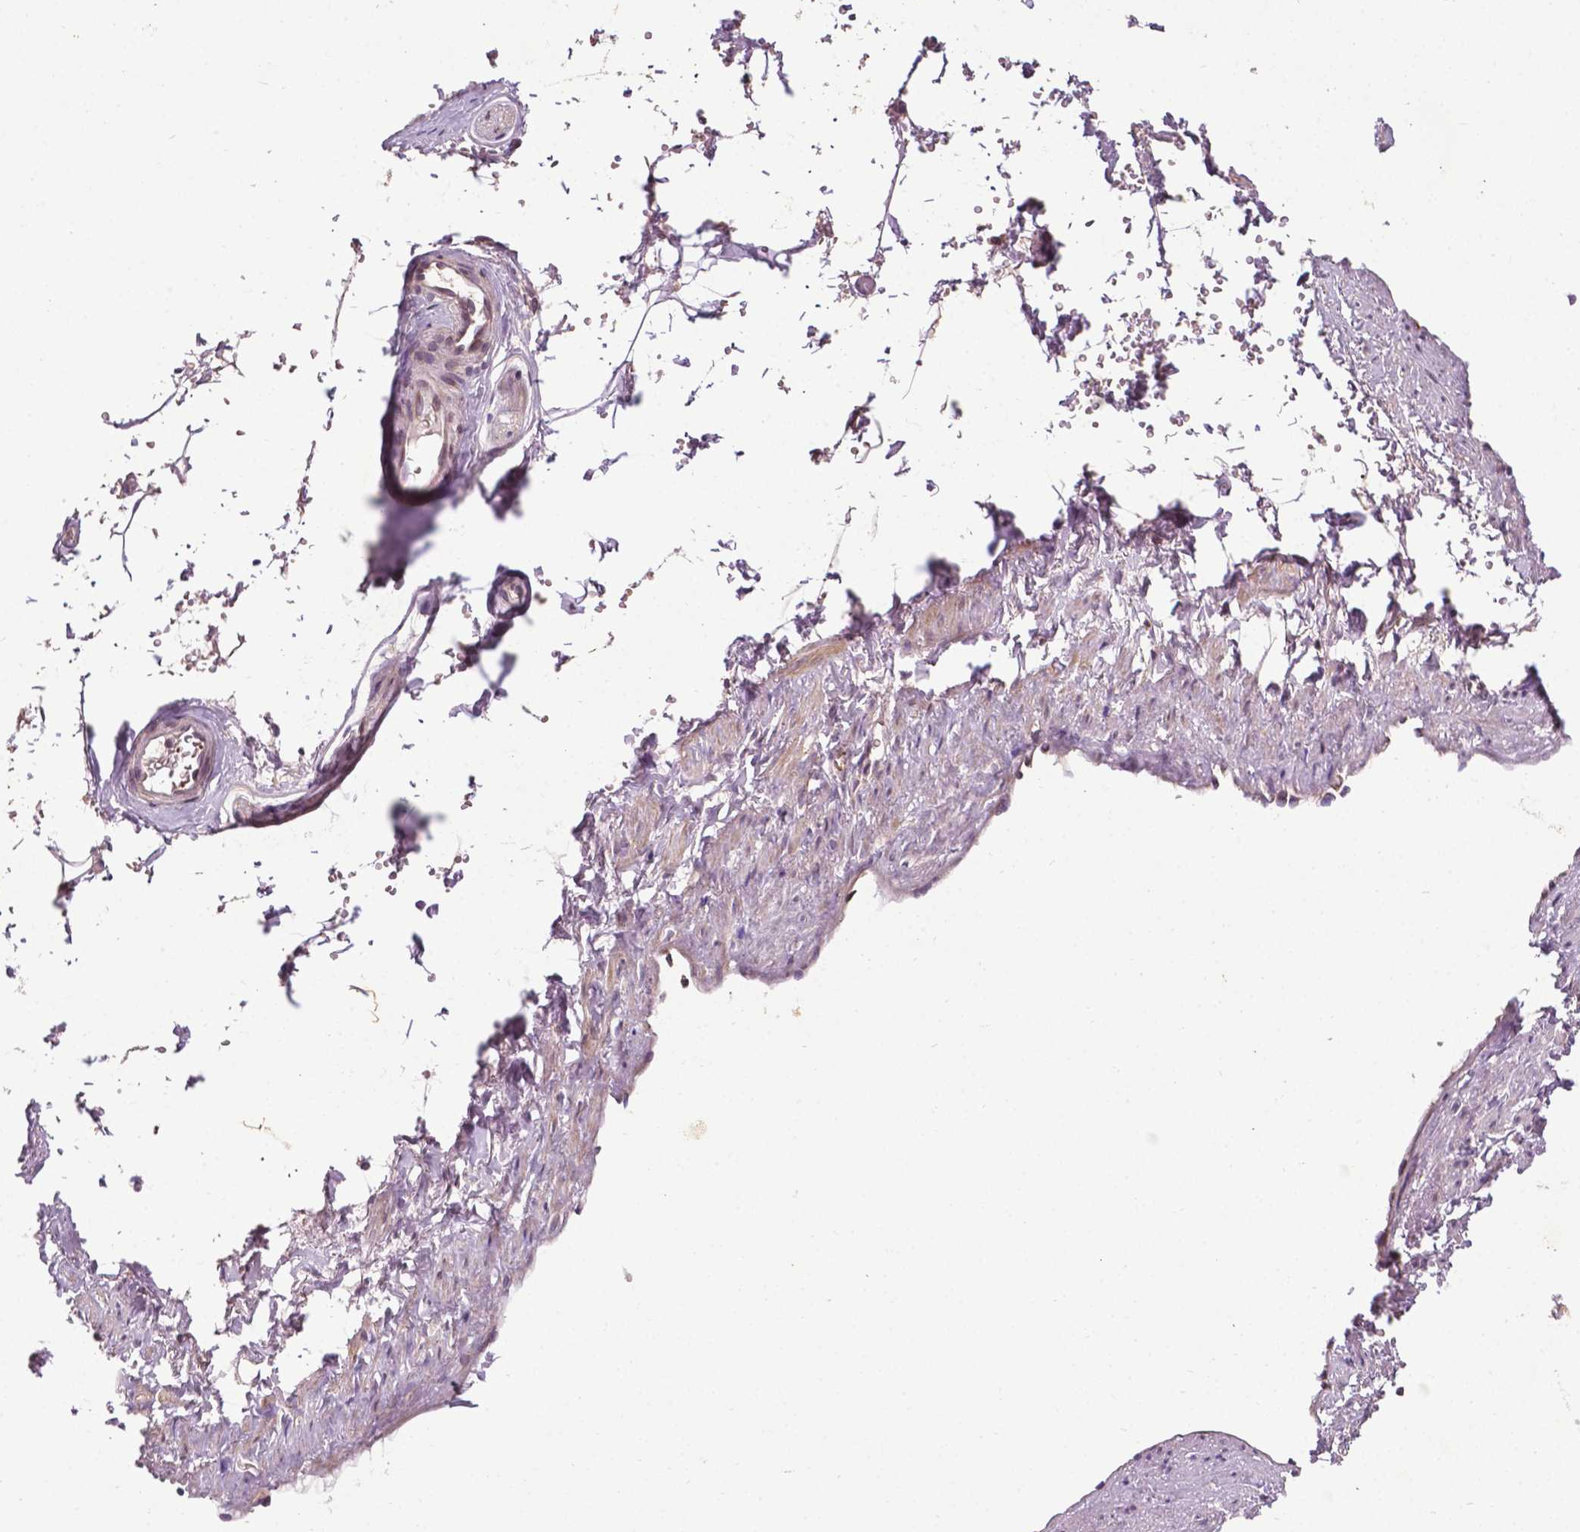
{"staining": {"intensity": "moderate", "quantity": "<25%", "location": "nuclear"}, "tissue": "adipose tissue", "cell_type": "Adipocytes", "image_type": "normal", "snomed": [{"axis": "morphology", "description": "Normal tissue, NOS"}, {"axis": "topography", "description": "Prostate"}, {"axis": "topography", "description": "Peripheral nerve tissue"}], "caption": "Human adipose tissue stained for a protein (brown) demonstrates moderate nuclear positive expression in about <25% of adipocytes.", "gene": "SPNS2", "patient": {"sex": "male", "age": 55}}